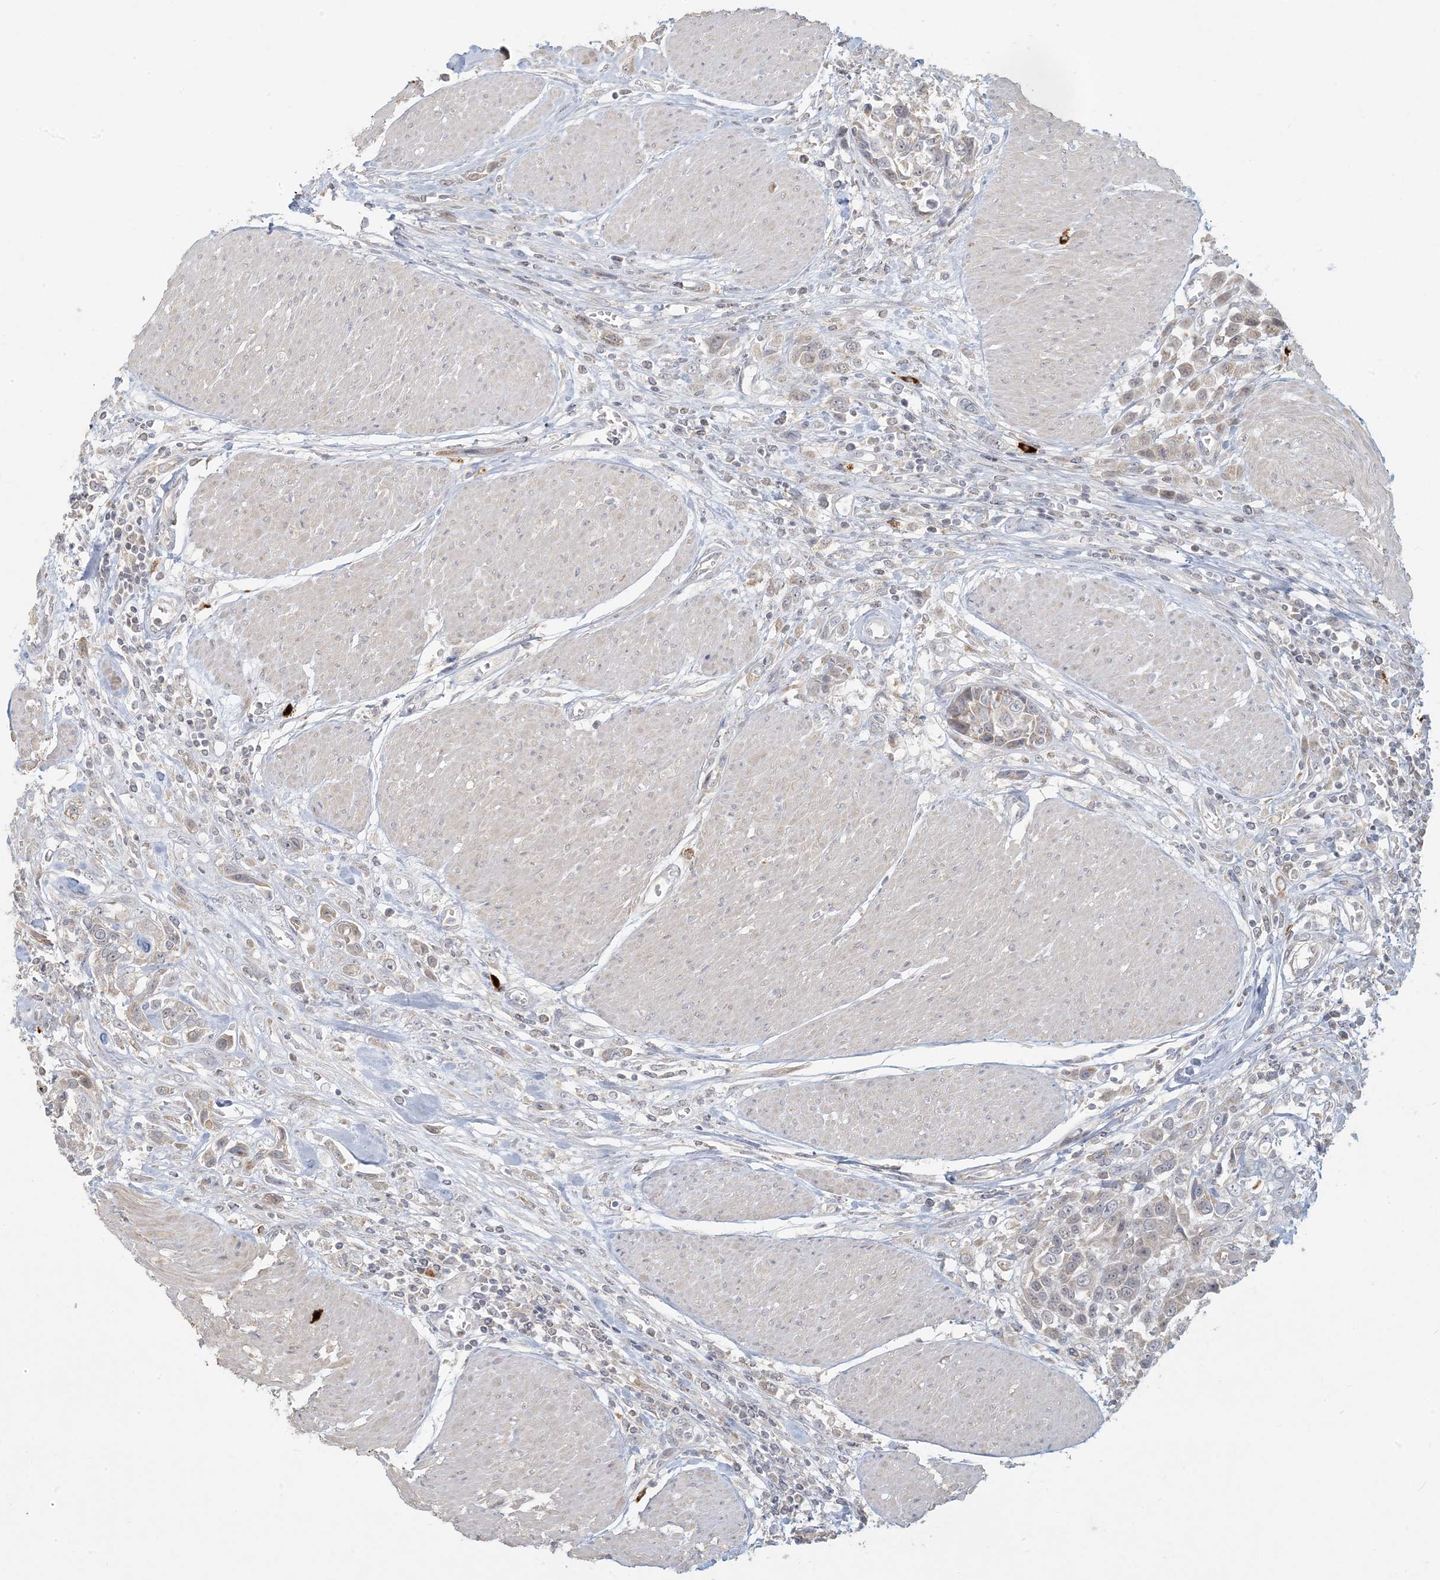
{"staining": {"intensity": "negative", "quantity": "none", "location": "none"}, "tissue": "urothelial cancer", "cell_type": "Tumor cells", "image_type": "cancer", "snomed": [{"axis": "morphology", "description": "Urothelial carcinoma, High grade"}, {"axis": "topography", "description": "Urinary bladder"}], "caption": "An IHC histopathology image of urothelial cancer is shown. There is no staining in tumor cells of urothelial cancer.", "gene": "MCAT", "patient": {"sex": "male", "age": 50}}